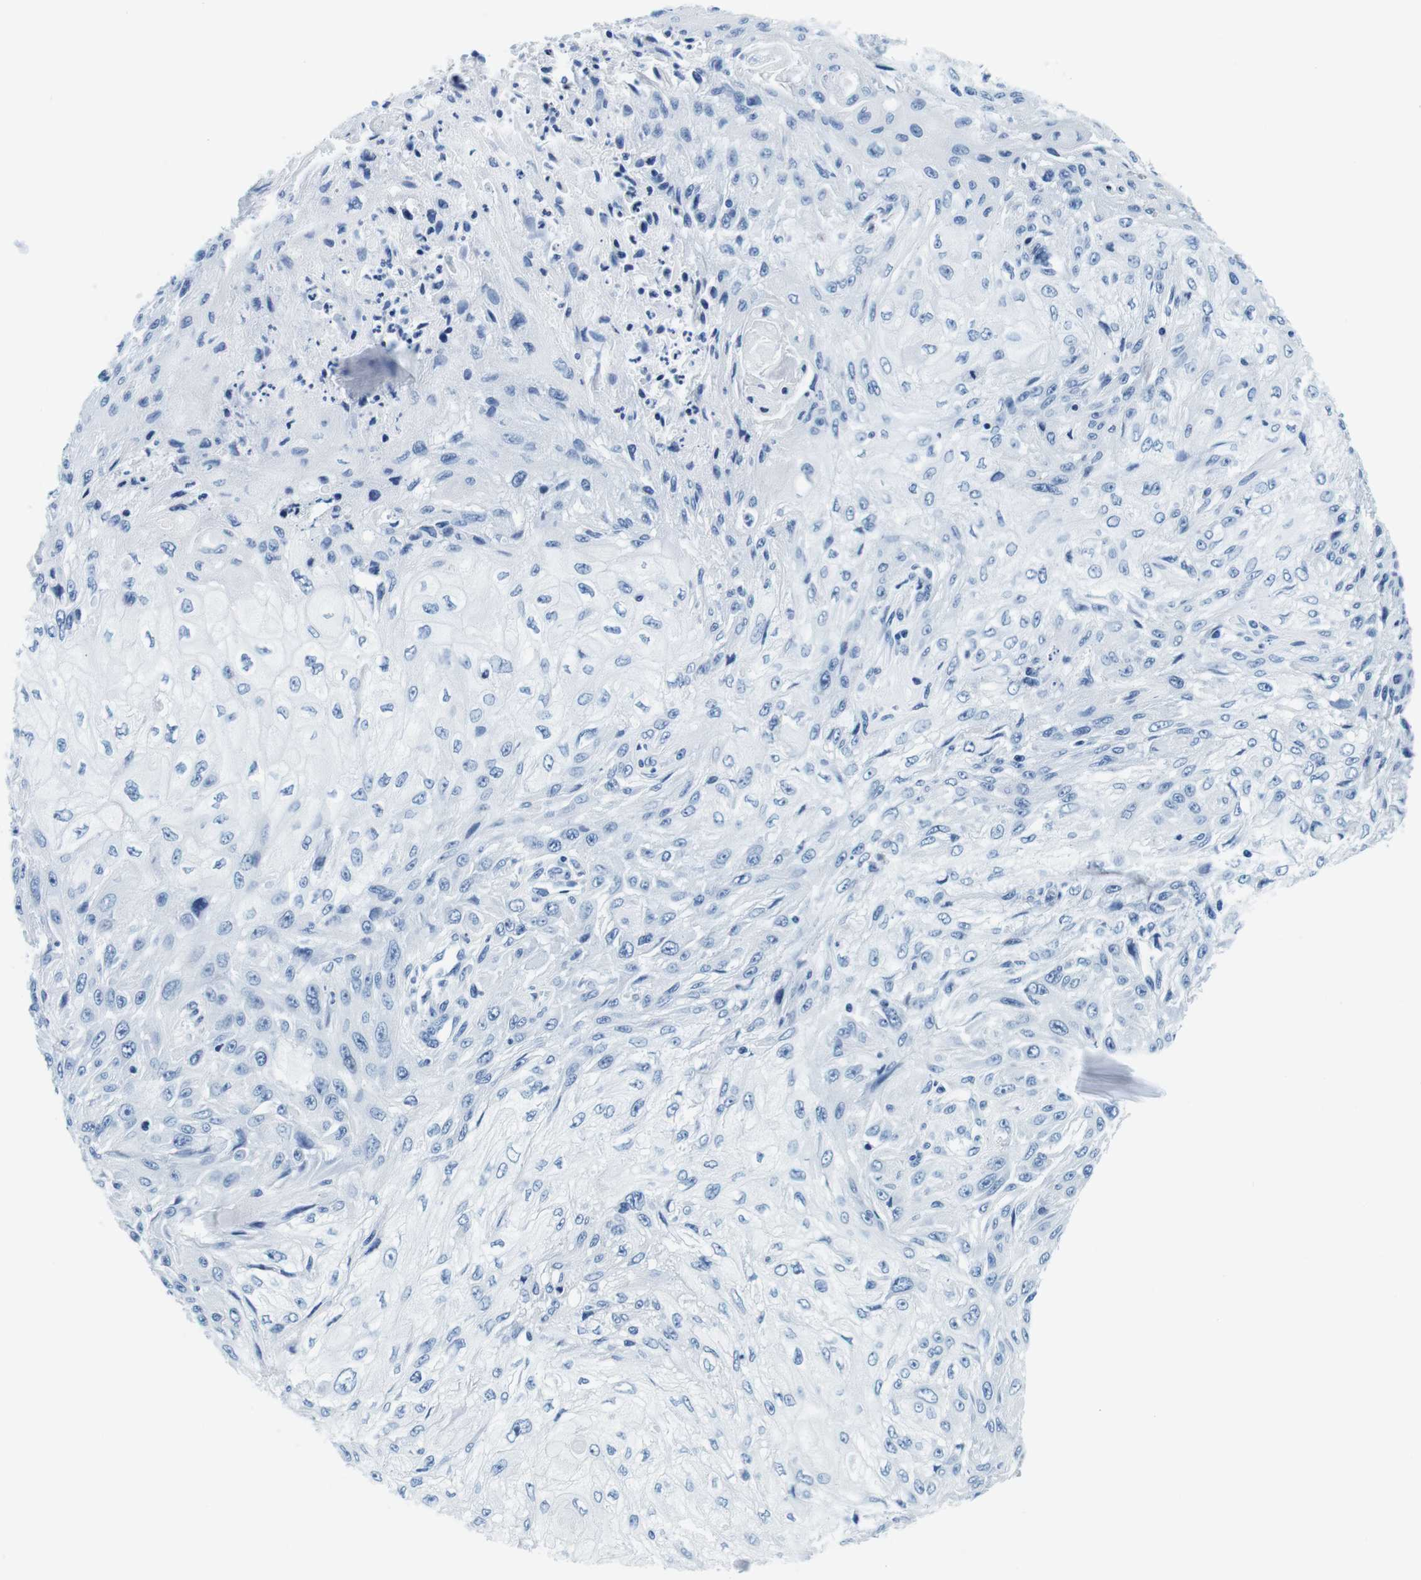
{"staining": {"intensity": "negative", "quantity": "none", "location": "none"}, "tissue": "skin cancer", "cell_type": "Tumor cells", "image_type": "cancer", "snomed": [{"axis": "morphology", "description": "Squamous cell carcinoma, NOS"}, {"axis": "topography", "description": "Skin"}], "caption": "An immunohistochemistry micrograph of squamous cell carcinoma (skin) is shown. There is no staining in tumor cells of squamous cell carcinoma (skin). (Stains: DAB (3,3'-diaminobenzidine) immunohistochemistry (IHC) with hematoxylin counter stain, Microscopy: brightfield microscopy at high magnification).", "gene": "ELANE", "patient": {"sex": "male", "age": 75}}